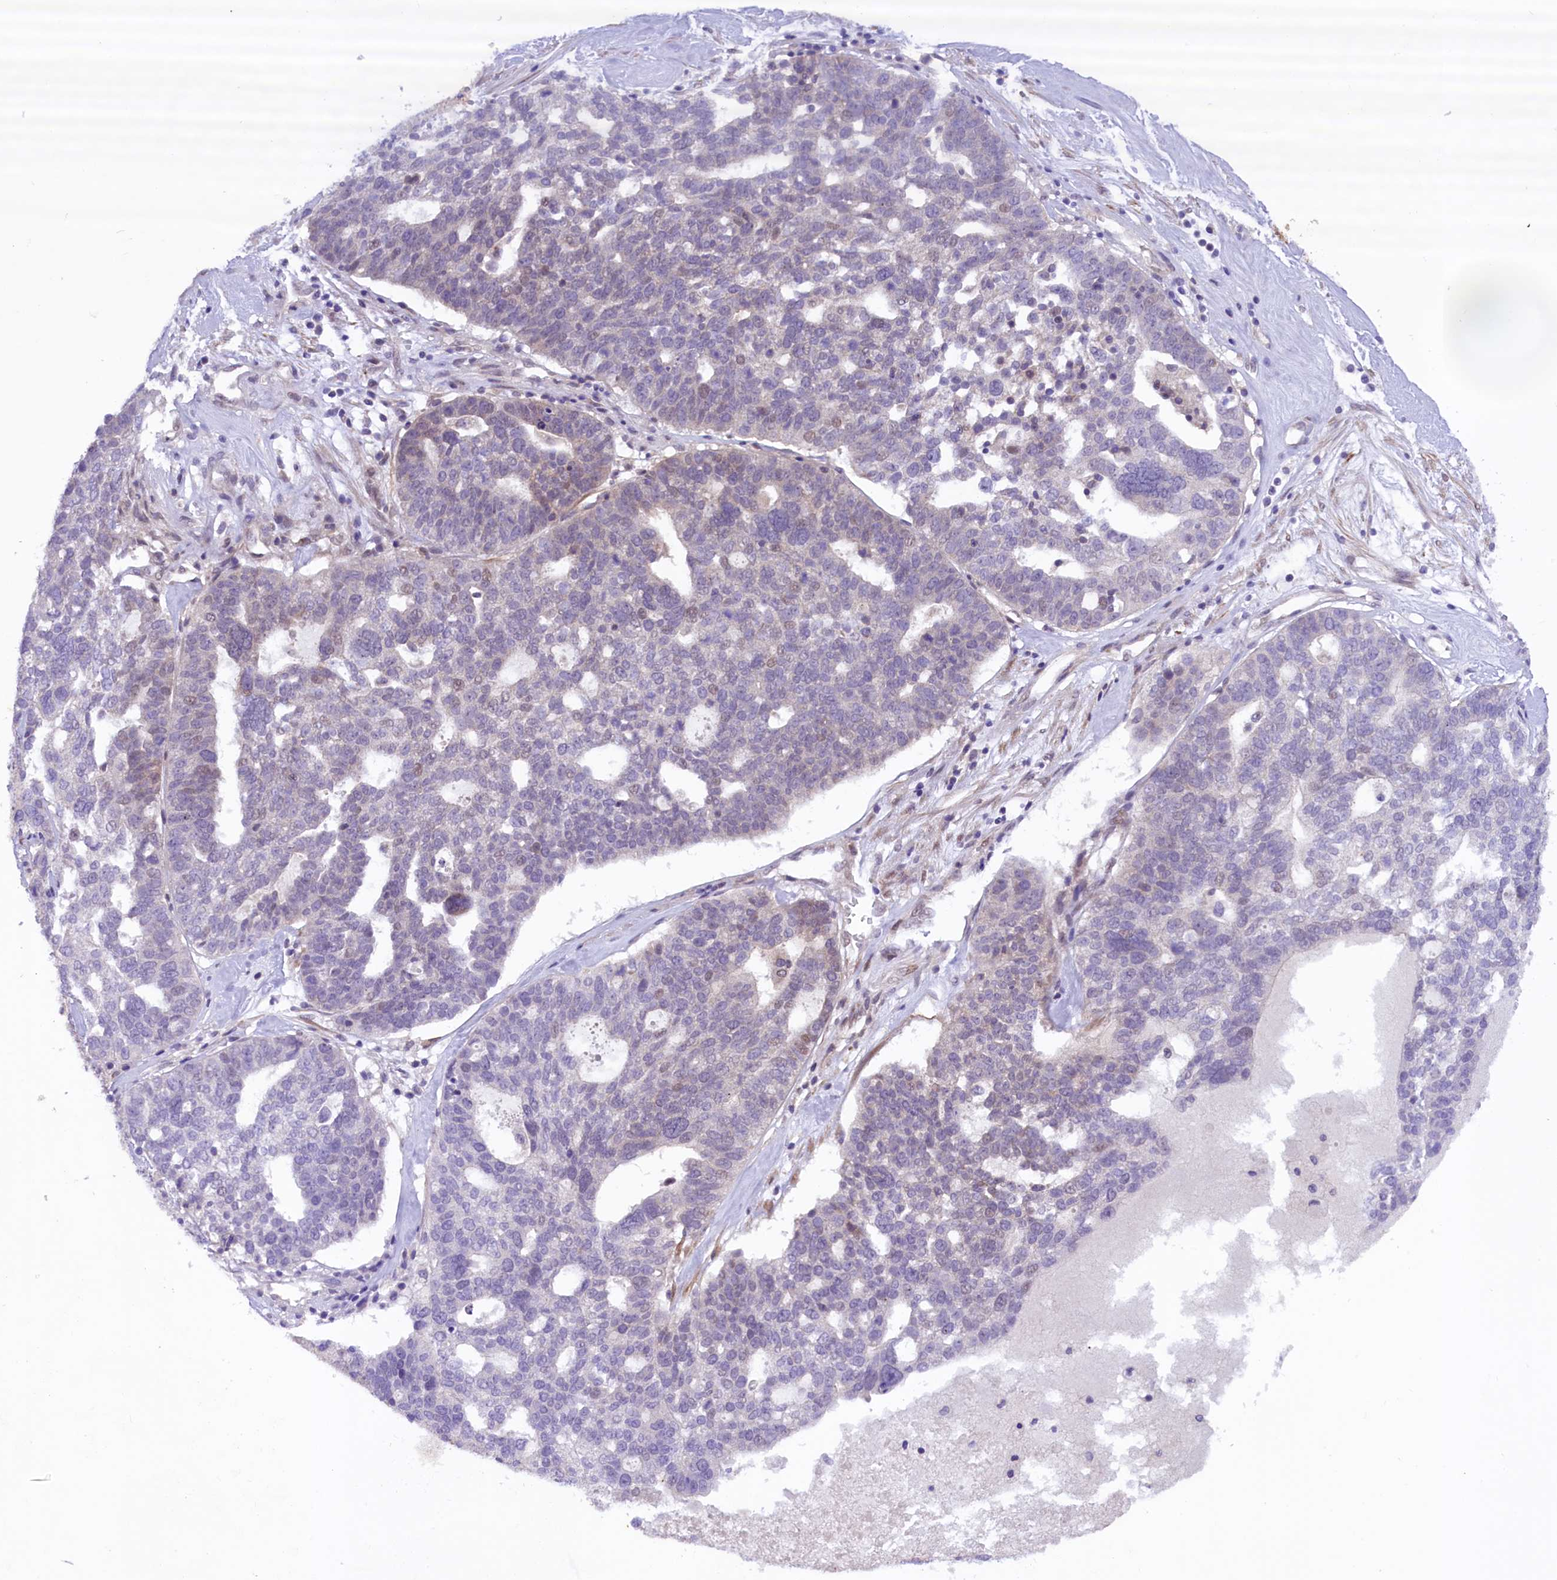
{"staining": {"intensity": "moderate", "quantity": "<25%", "location": "cytoplasmic/membranous,nuclear"}, "tissue": "ovarian cancer", "cell_type": "Tumor cells", "image_type": "cancer", "snomed": [{"axis": "morphology", "description": "Cystadenocarcinoma, serous, NOS"}, {"axis": "topography", "description": "Ovary"}], "caption": "Human serous cystadenocarcinoma (ovarian) stained with a protein marker shows moderate staining in tumor cells.", "gene": "HDAC5", "patient": {"sex": "female", "age": 59}}